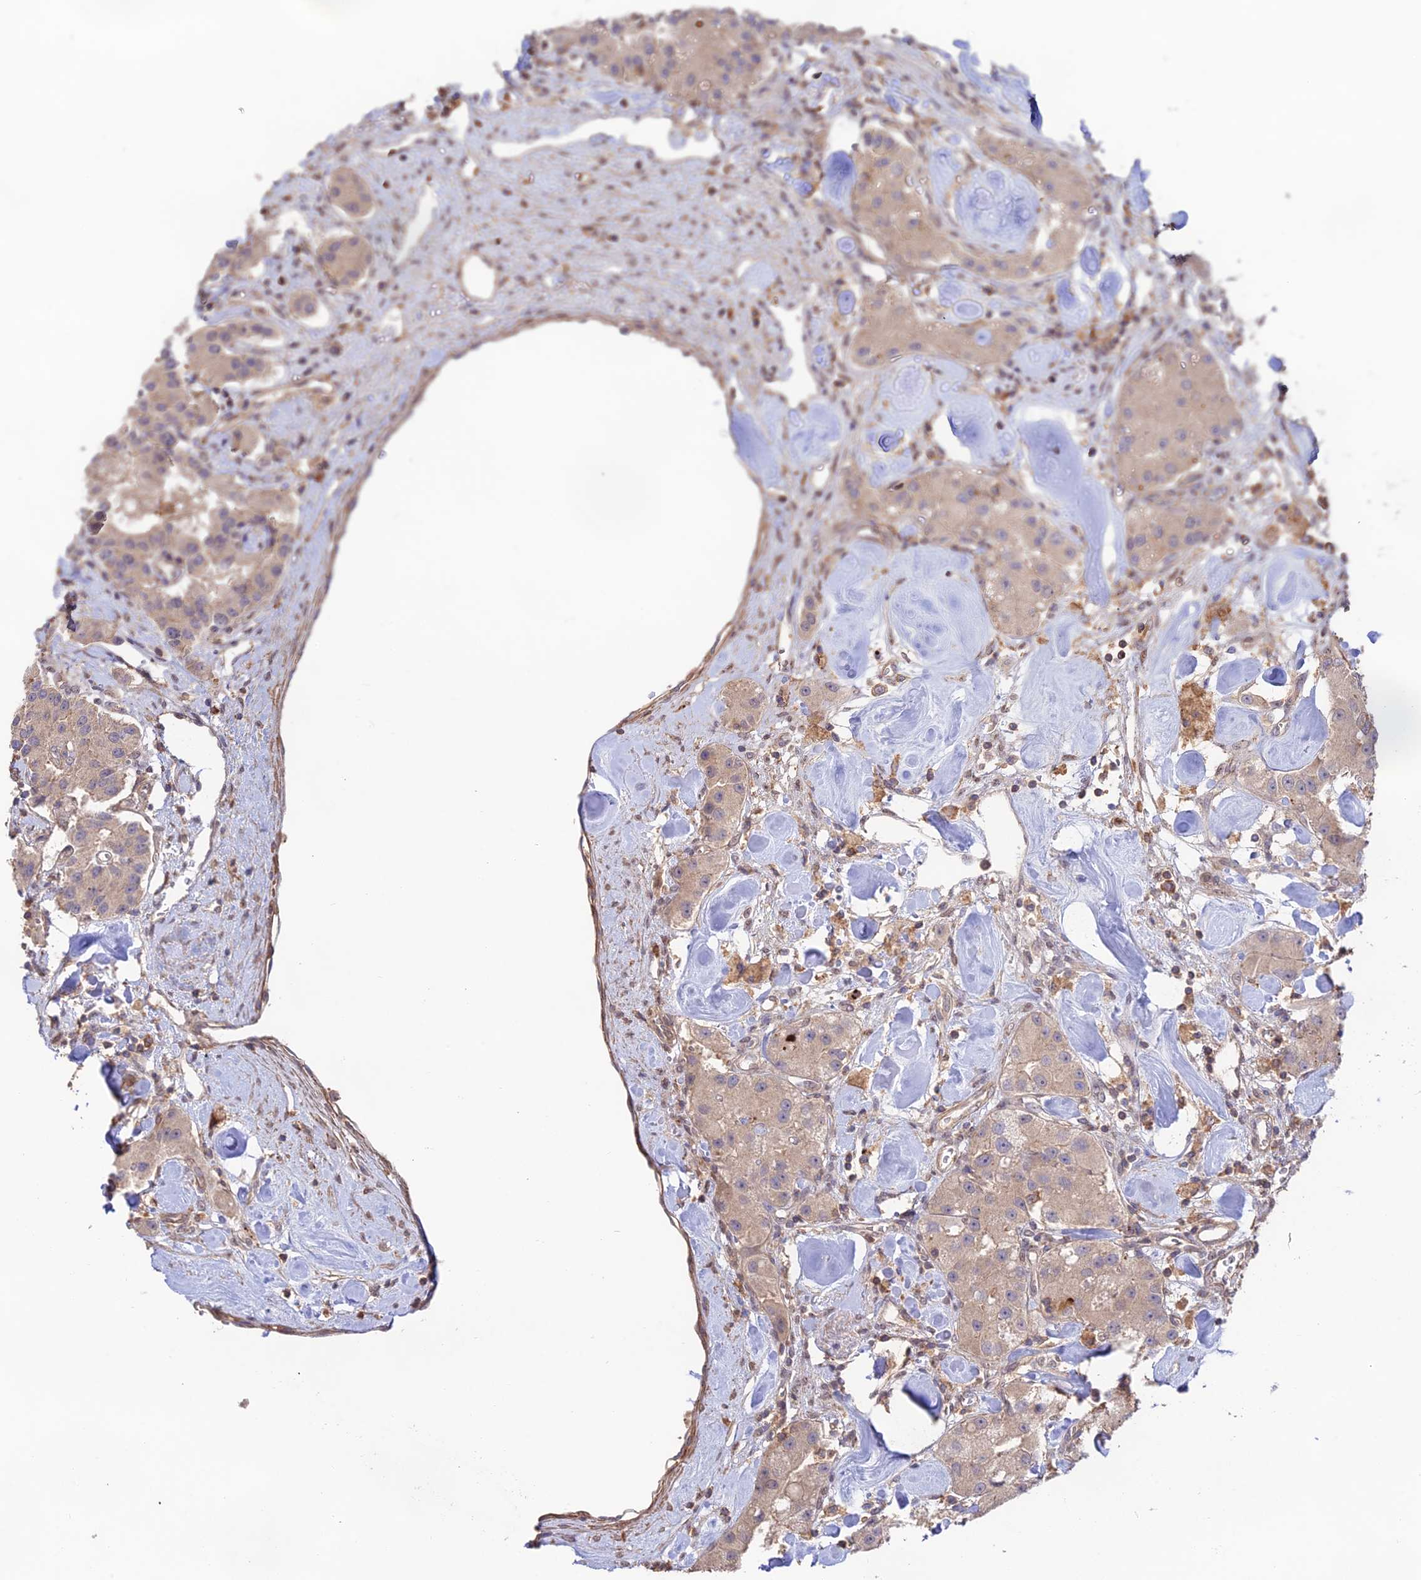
{"staining": {"intensity": "weak", "quantity": ">75%", "location": "cytoplasmic/membranous"}, "tissue": "carcinoid", "cell_type": "Tumor cells", "image_type": "cancer", "snomed": [{"axis": "morphology", "description": "Carcinoid, malignant, NOS"}, {"axis": "topography", "description": "Pancreas"}], "caption": "Protein staining of carcinoid tissue reveals weak cytoplasmic/membranous staining in about >75% of tumor cells. (IHC, brightfield microscopy, high magnification).", "gene": "CLCF1", "patient": {"sex": "male", "age": 41}}